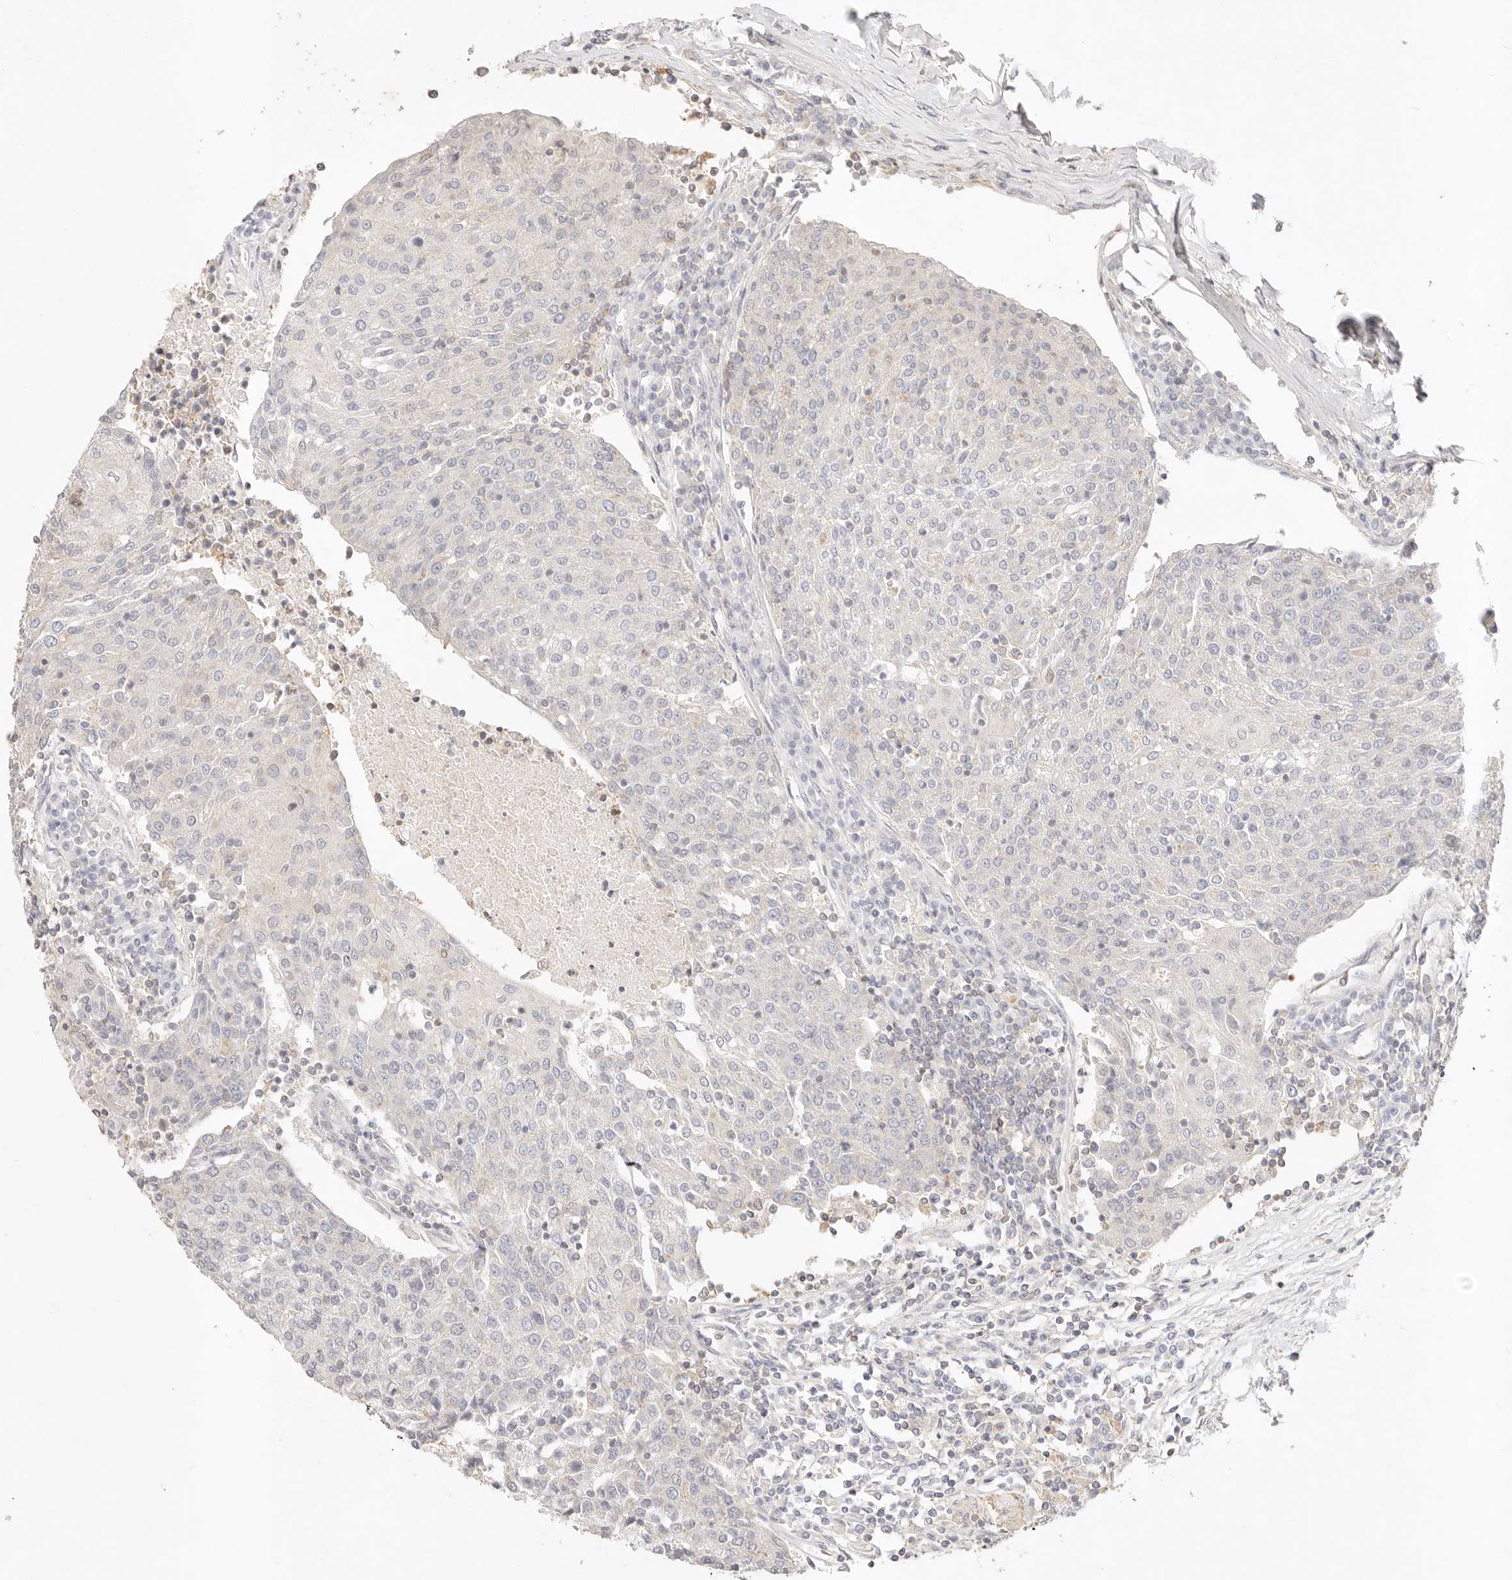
{"staining": {"intensity": "negative", "quantity": "none", "location": "none"}, "tissue": "urothelial cancer", "cell_type": "Tumor cells", "image_type": "cancer", "snomed": [{"axis": "morphology", "description": "Urothelial carcinoma, High grade"}, {"axis": "topography", "description": "Urinary bladder"}], "caption": "Tumor cells show no significant protein positivity in high-grade urothelial carcinoma. (DAB IHC visualized using brightfield microscopy, high magnification).", "gene": "GPR156", "patient": {"sex": "female", "age": 85}}